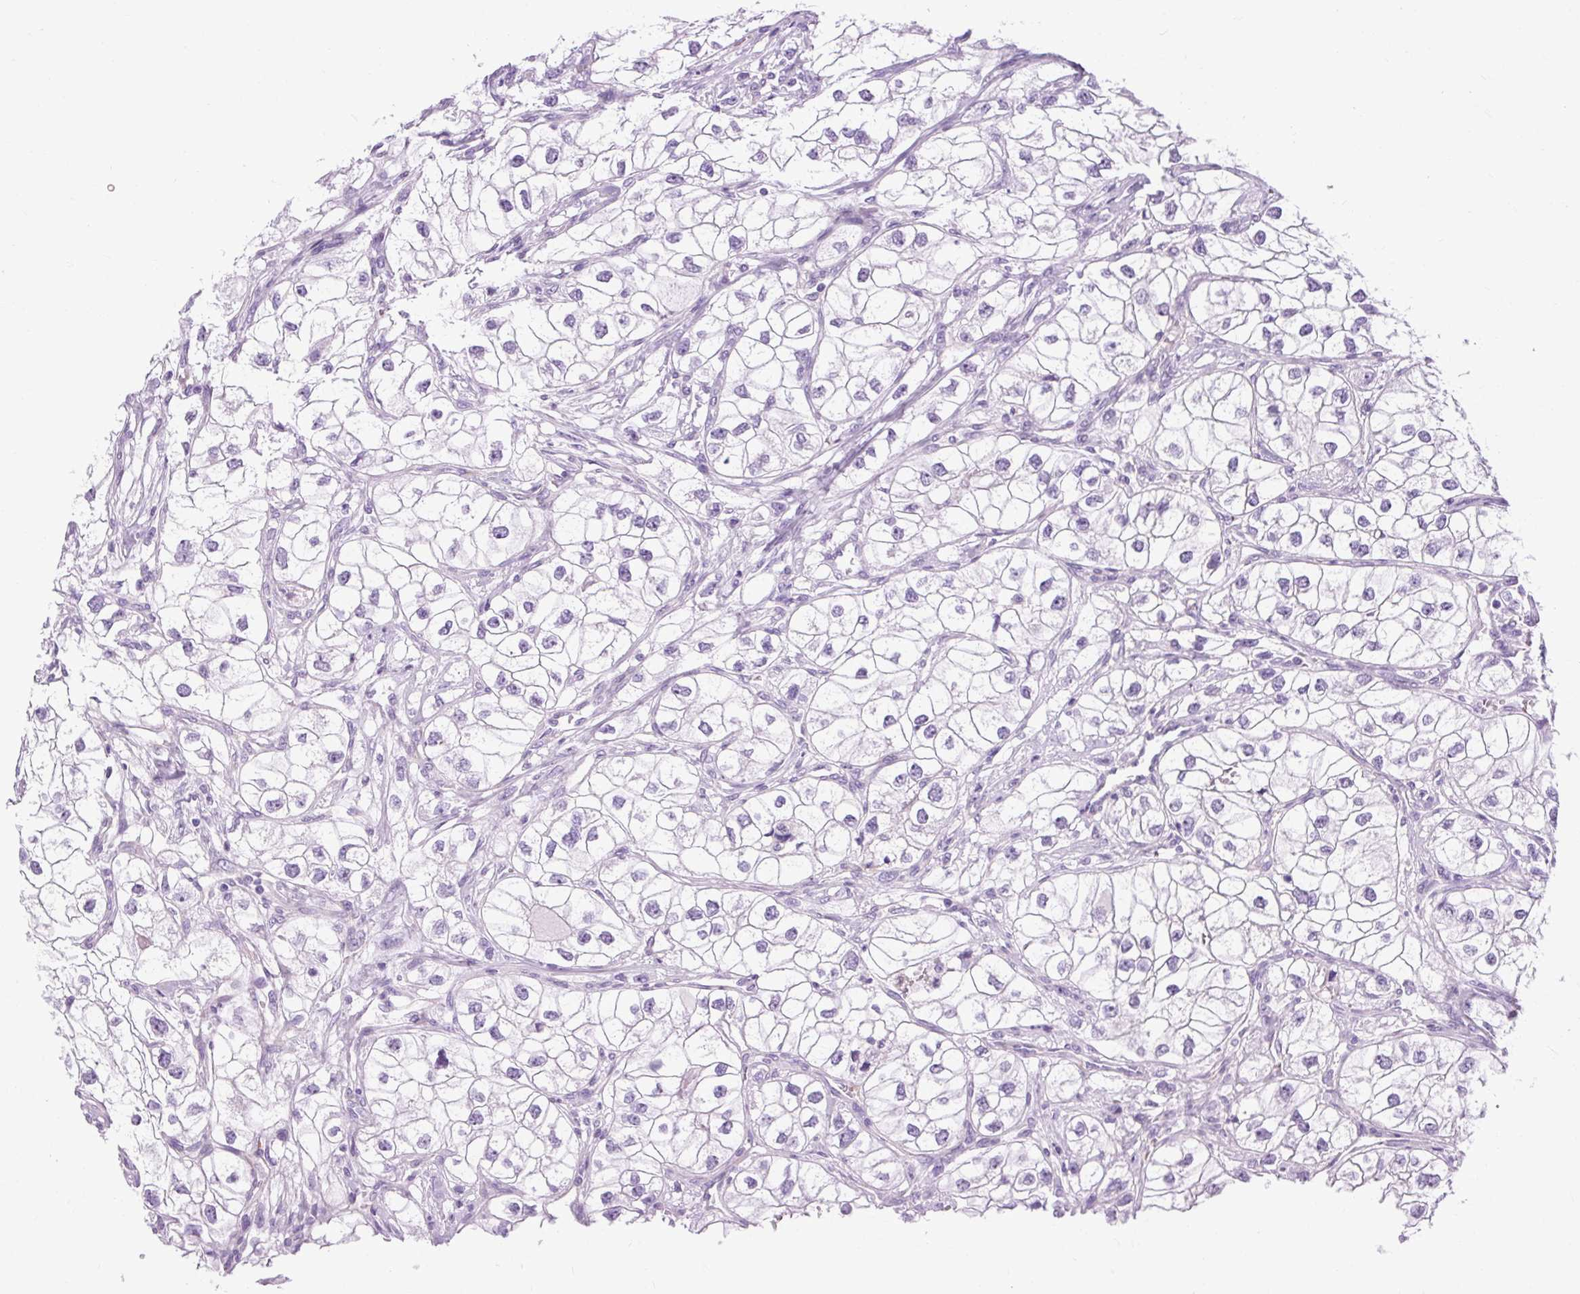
{"staining": {"intensity": "negative", "quantity": "none", "location": "none"}, "tissue": "renal cancer", "cell_type": "Tumor cells", "image_type": "cancer", "snomed": [{"axis": "morphology", "description": "Adenocarcinoma, NOS"}, {"axis": "topography", "description": "Kidney"}], "caption": "Immunohistochemistry micrograph of human renal adenocarcinoma stained for a protein (brown), which shows no staining in tumor cells.", "gene": "OOEP", "patient": {"sex": "male", "age": 59}}